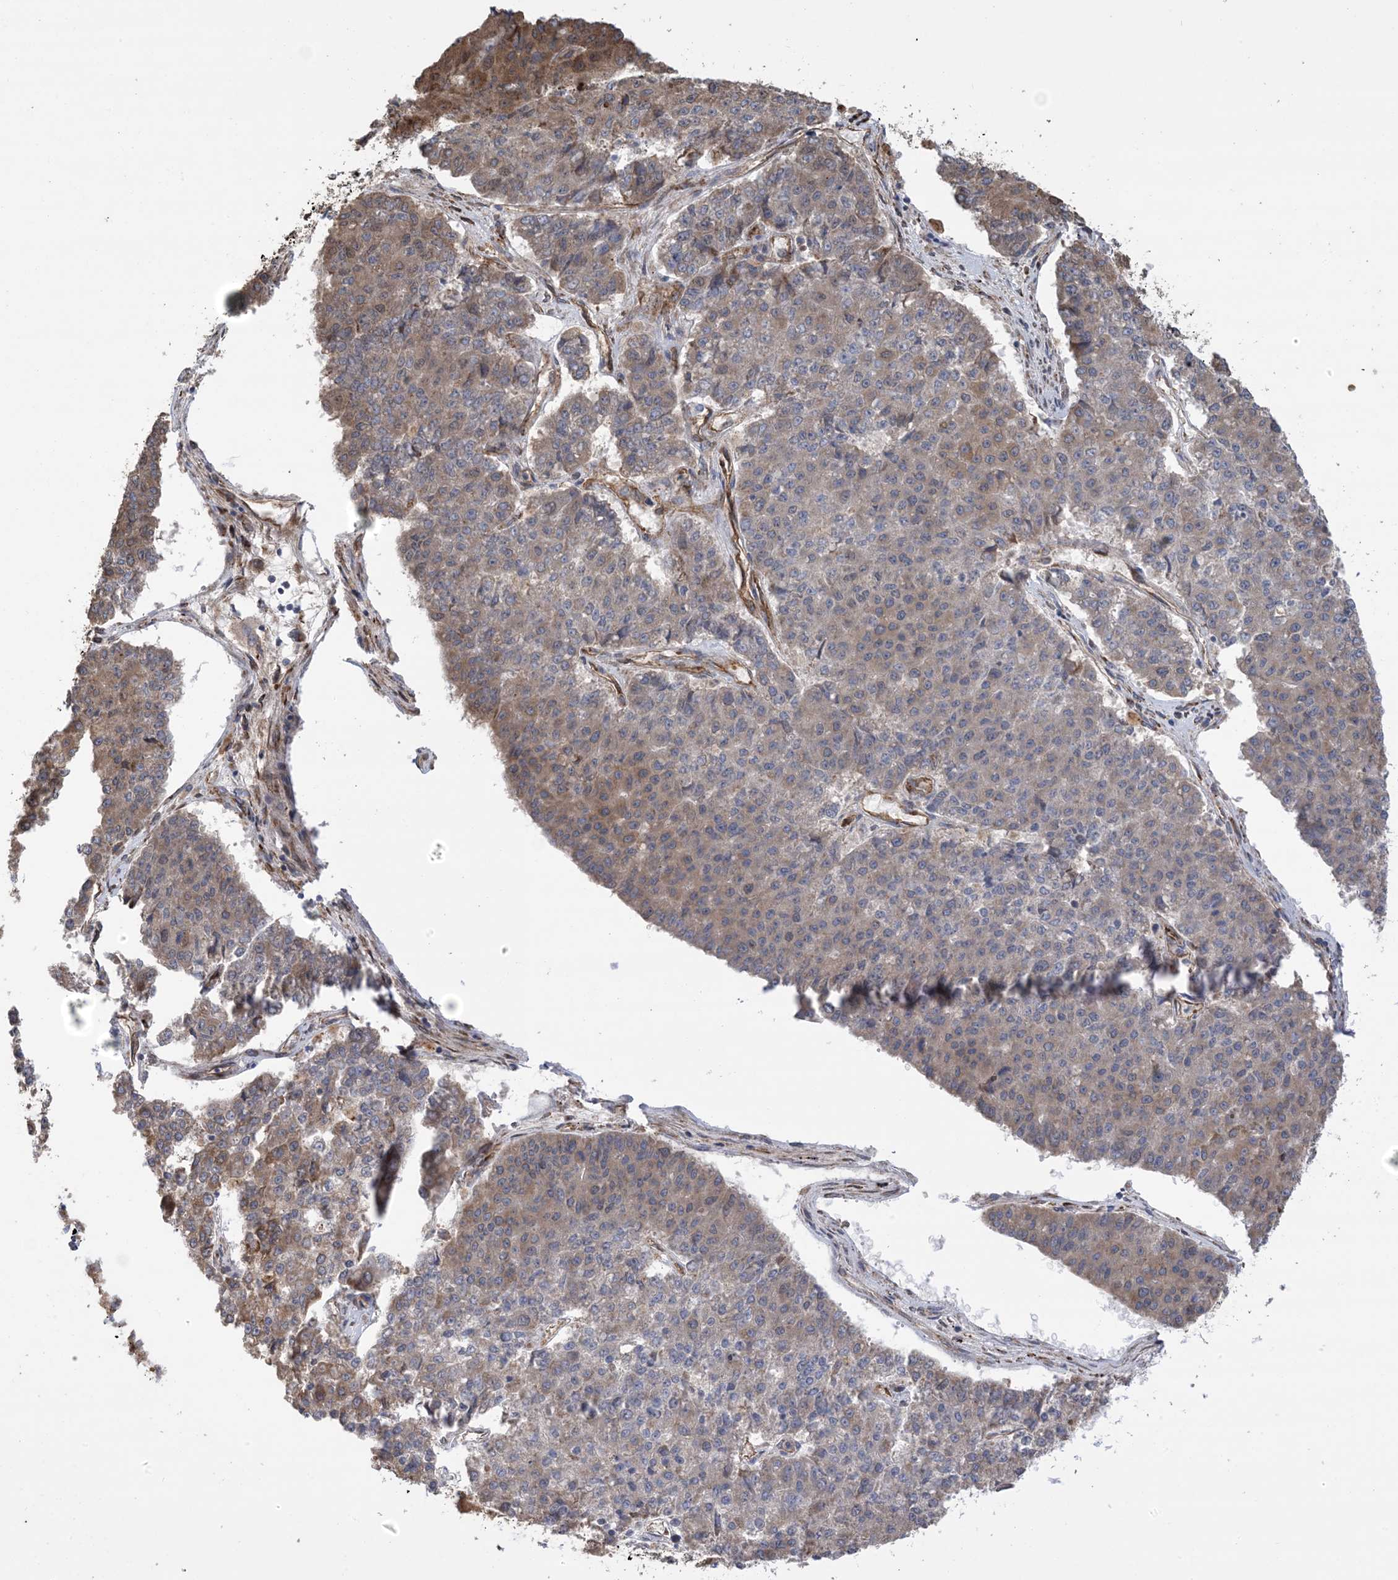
{"staining": {"intensity": "moderate", "quantity": "<25%", "location": "cytoplasmic/membranous"}, "tissue": "pancreatic cancer", "cell_type": "Tumor cells", "image_type": "cancer", "snomed": [{"axis": "morphology", "description": "Adenocarcinoma, NOS"}, {"axis": "topography", "description": "Pancreas"}], "caption": "The micrograph exhibits immunohistochemical staining of pancreatic cancer. There is moderate cytoplasmic/membranous staining is seen in about <25% of tumor cells.", "gene": "CLEC16A", "patient": {"sex": "male", "age": 50}}